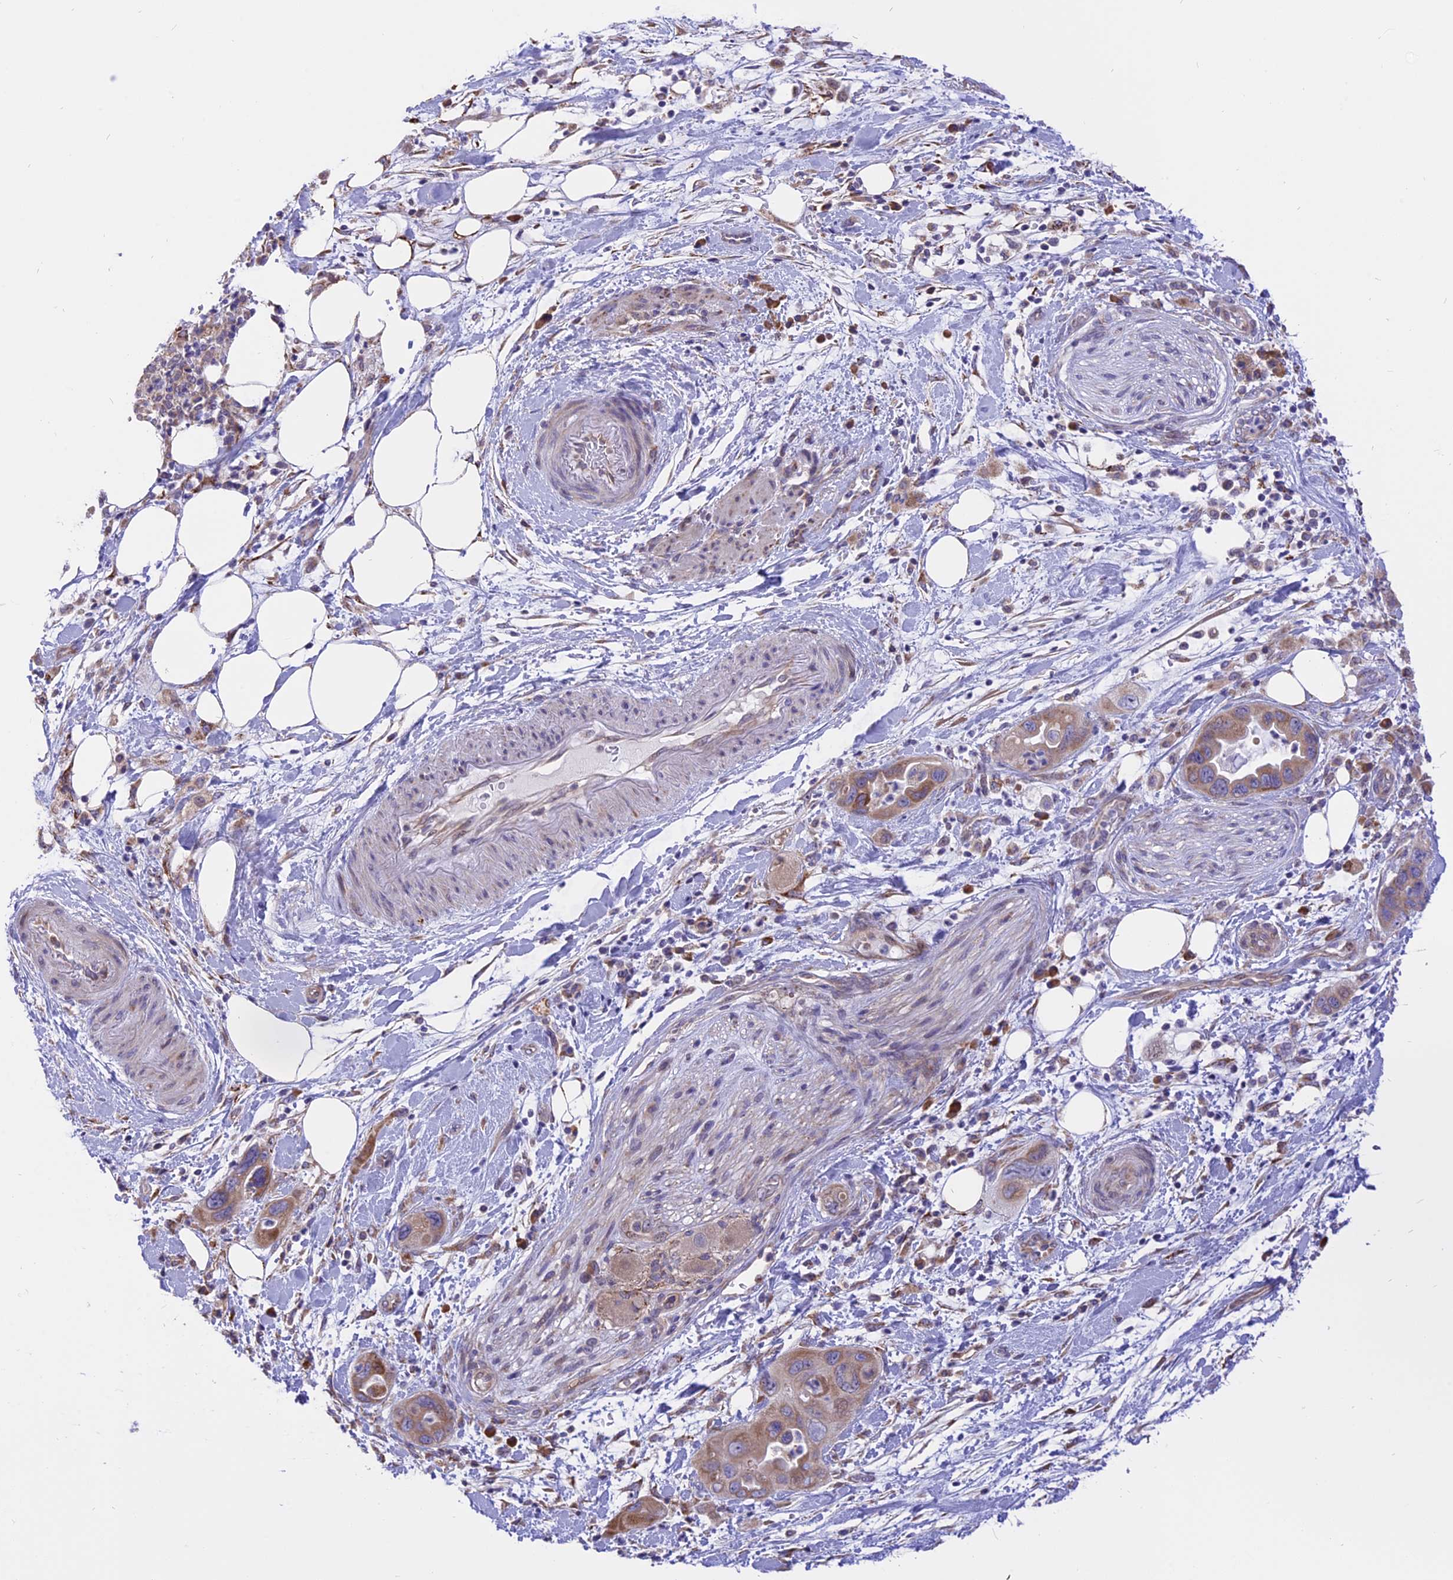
{"staining": {"intensity": "weak", "quantity": ">75%", "location": "cytoplasmic/membranous"}, "tissue": "pancreatic cancer", "cell_type": "Tumor cells", "image_type": "cancer", "snomed": [{"axis": "morphology", "description": "Adenocarcinoma, NOS"}, {"axis": "topography", "description": "Pancreas"}], "caption": "Tumor cells display weak cytoplasmic/membranous staining in approximately >75% of cells in pancreatic cancer. Using DAB (3,3'-diaminobenzidine) (brown) and hematoxylin (blue) stains, captured at high magnification using brightfield microscopy.", "gene": "ARMCX6", "patient": {"sex": "female", "age": 71}}